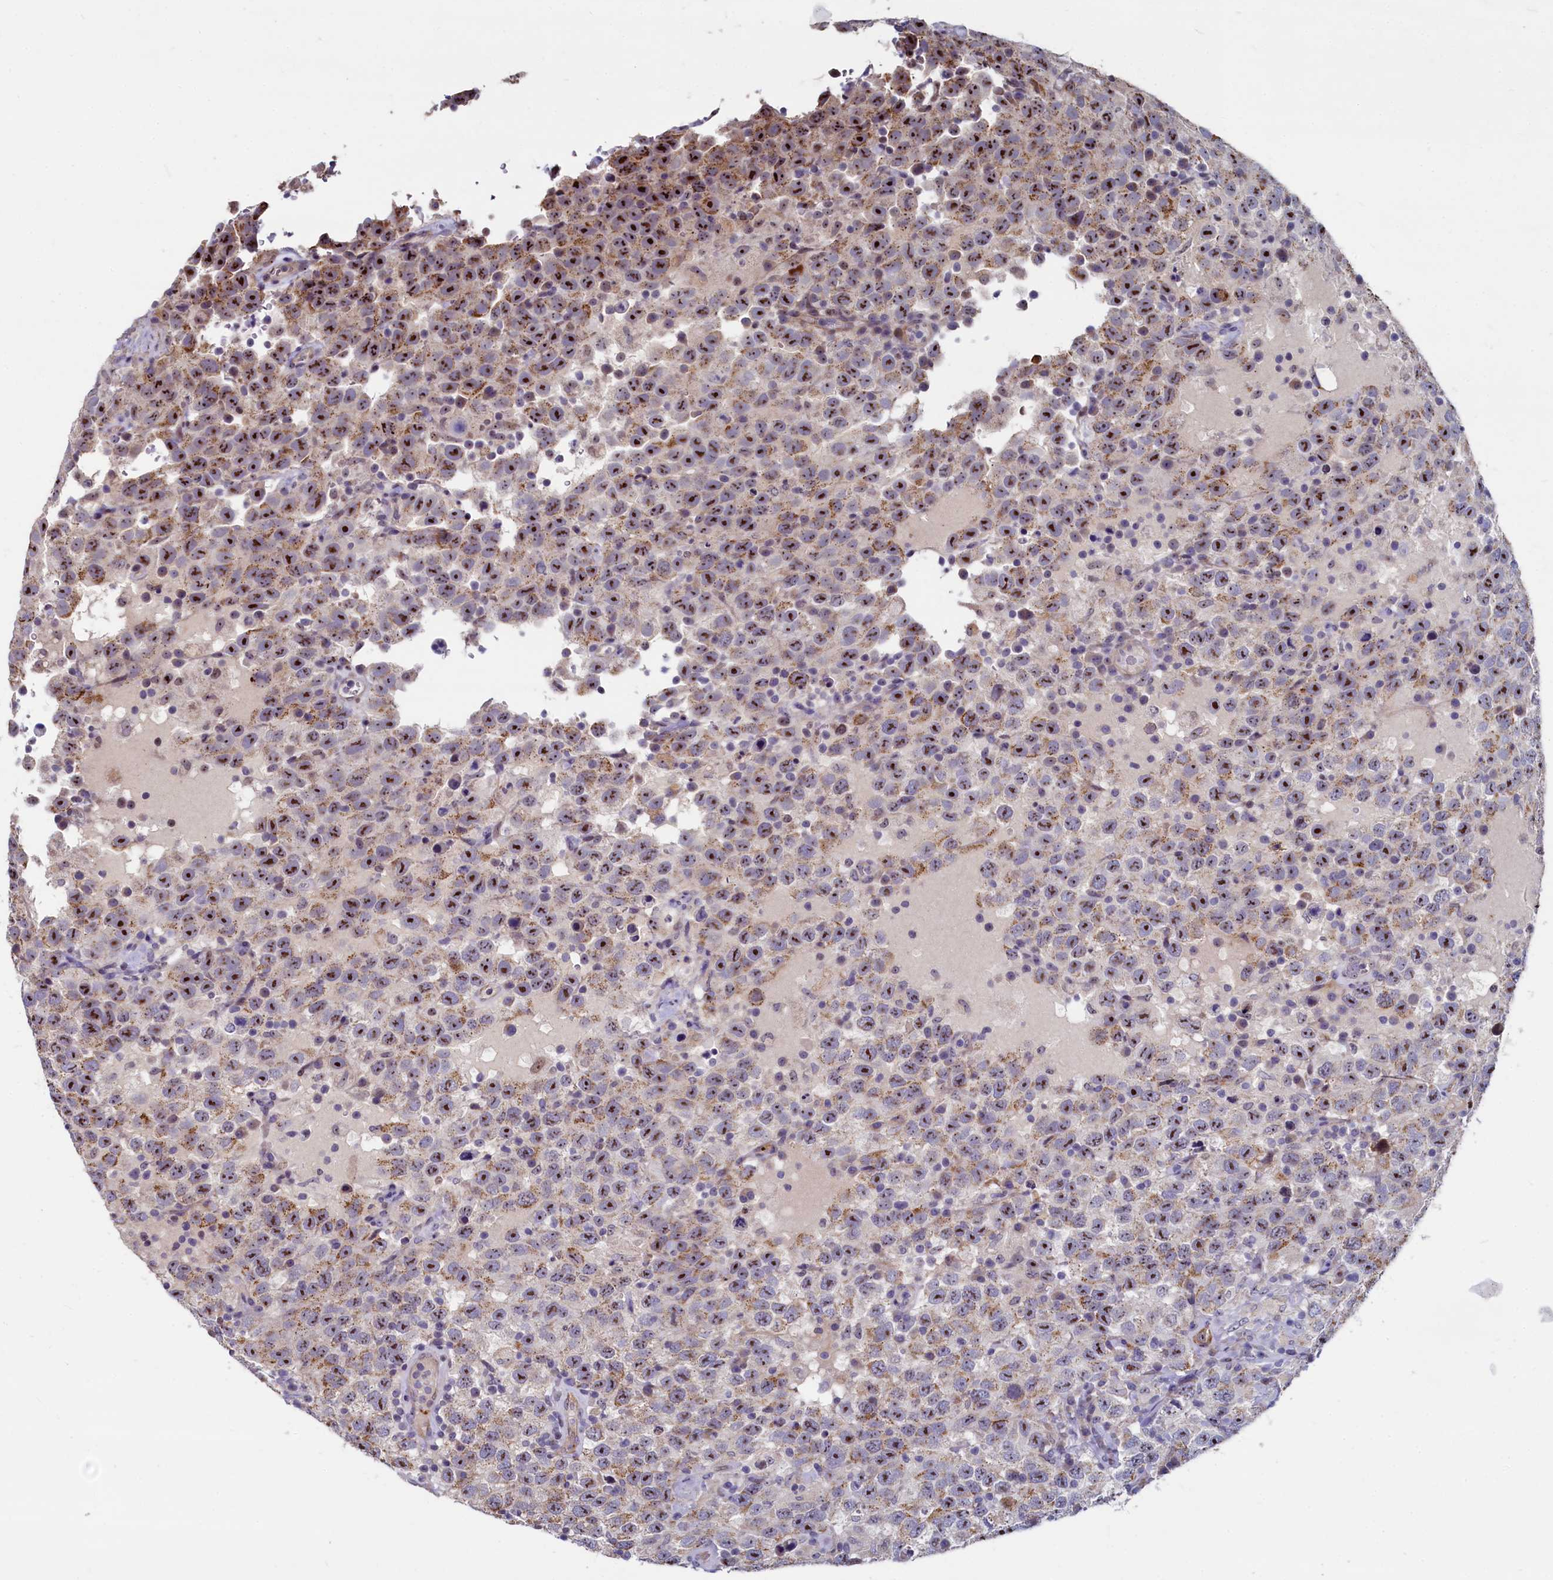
{"staining": {"intensity": "moderate", "quantity": ">75%", "location": "nuclear"}, "tissue": "testis cancer", "cell_type": "Tumor cells", "image_type": "cancer", "snomed": [{"axis": "morphology", "description": "Seminoma, NOS"}, {"axis": "topography", "description": "Testis"}], "caption": "Immunohistochemical staining of human testis seminoma exhibits medium levels of moderate nuclear protein positivity in about >75% of tumor cells.", "gene": "ASXL3", "patient": {"sex": "male", "age": 41}}